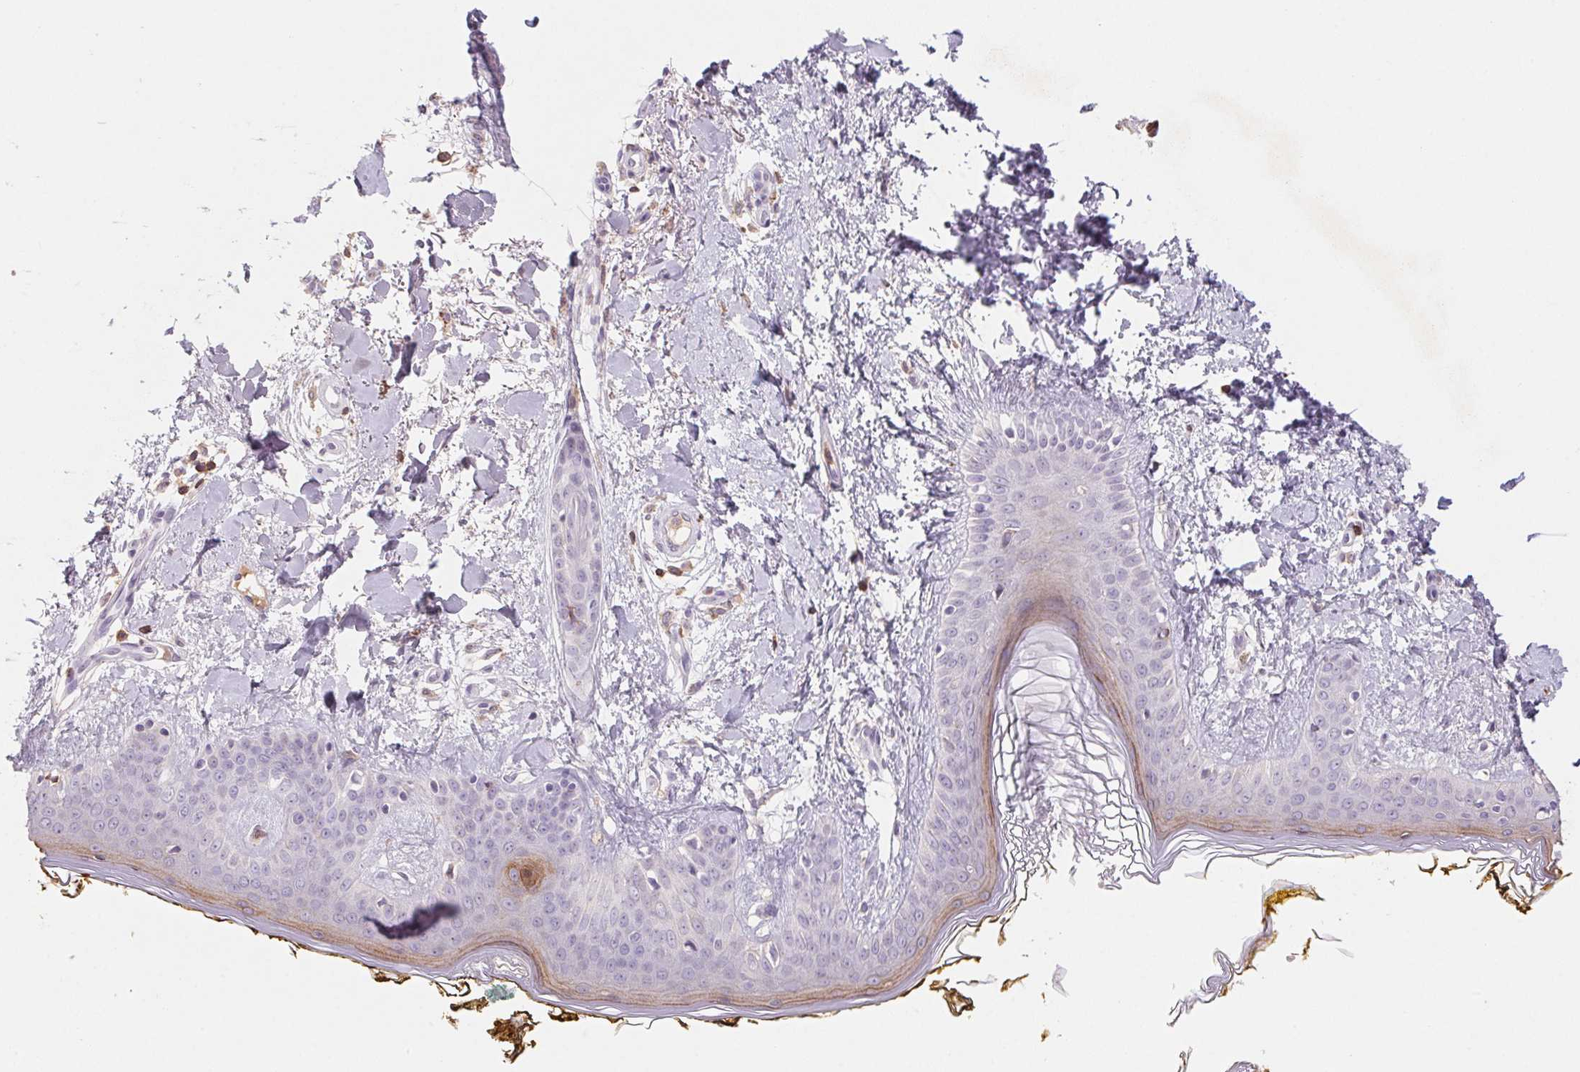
{"staining": {"intensity": "negative", "quantity": "none", "location": "none"}, "tissue": "skin", "cell_type": "Fibroblasts", "image_type": "normal", "snomed": [{"axis": "morphology", "description": "Normal tissue, NOS"}, {"axis": "topography", "description": "Skin"}], "caption": "IHC image of normal human skin stained for a protein (brown), which exhibits no staining in fibroblasts.", "gene": "KIF26A", "patient": {"sex": "female", "age": 34}}